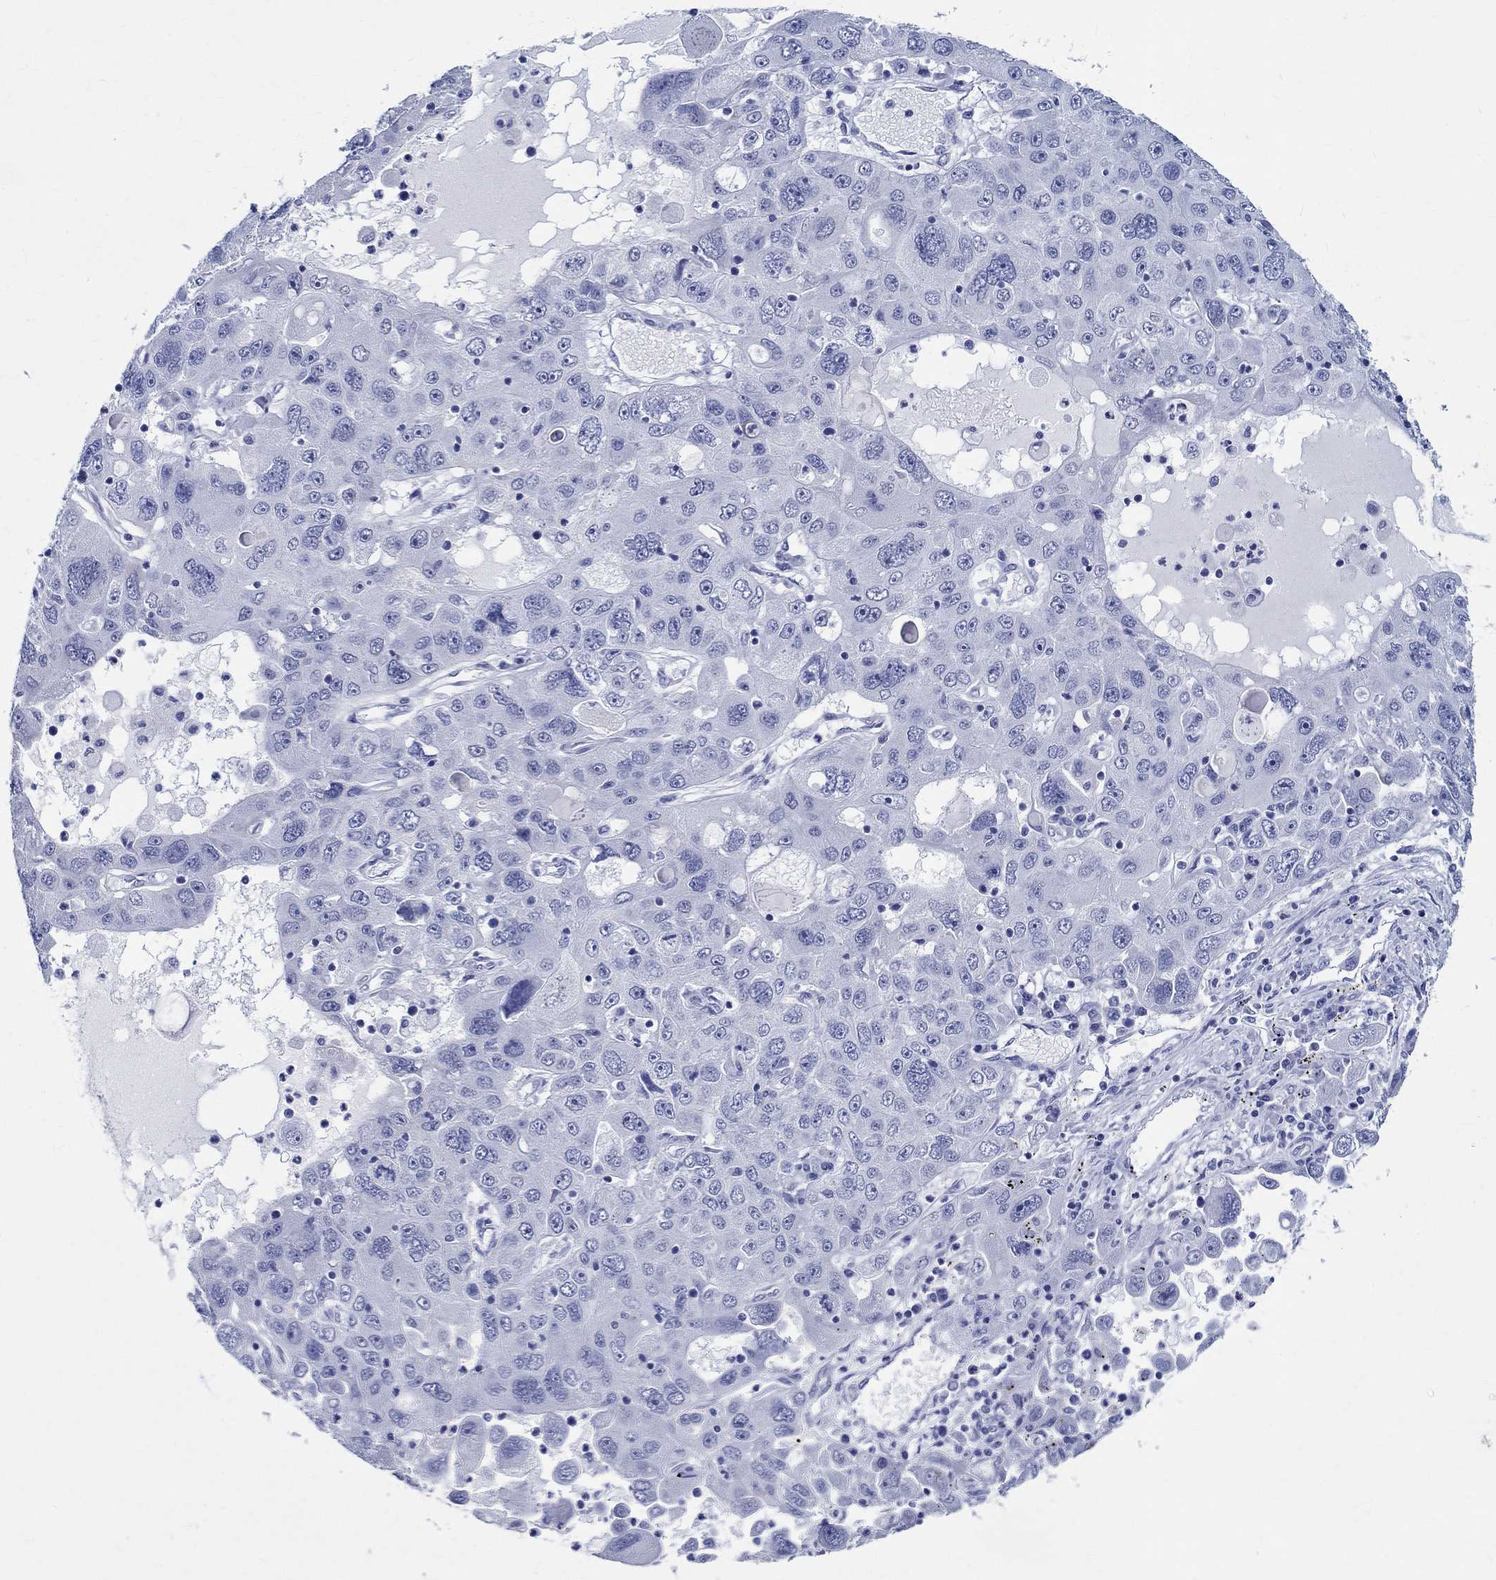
{"staining": {"intensity": "negative", "quantity": "none", "location": "none"}, "tissue": "stomach cancer", "cell_type": "Tumor cells", "image_type": "cancer", "snomed": [{"axis": "morphology", "description": "Adenocarcinoma, NOS"}, {"axis": "topography", "description": "Stomach"}], "caption": "There is no significant positivity in tumor cells of stomach cancer.", "gene": "TSPAN16", "patient": {"sex": "male", "age": 56}}